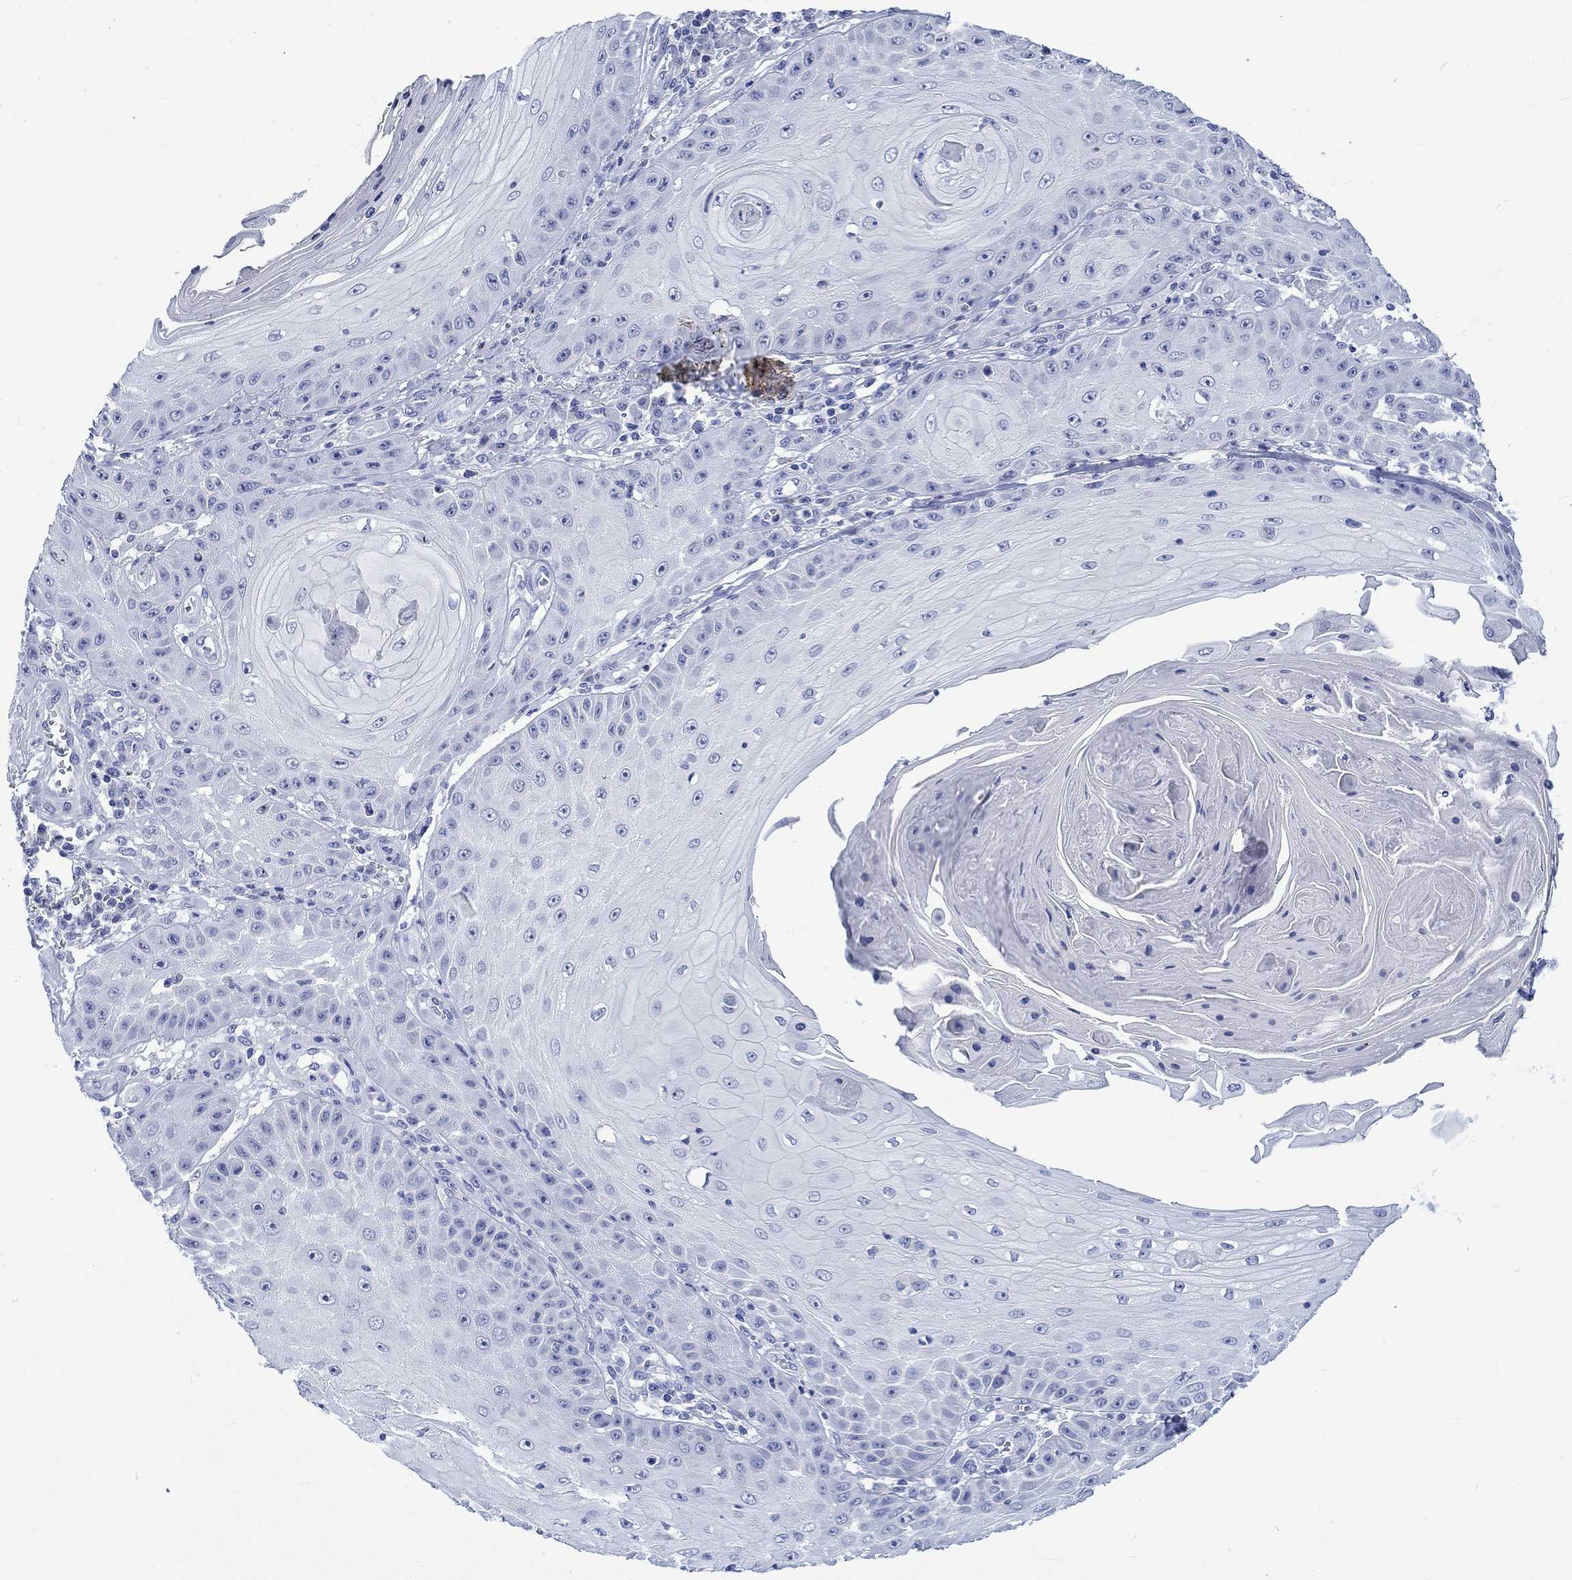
{"staining": {"intensity": "negative", "quantity": "none", "location": "none"}, "tissue": "skin cancer", "cell_type": "Tumor cells", "image_type": "cancer", "snomed": [{"axis": "morphology", "description": "Squamous cell carcinoma, NOS"}, {"axis": "topography", "description": "Skin"}], "caption": "An image of skin cancer stained for a protein displays no brown staining in tumor cells.", "gene": "KRT76", "patient": {"sex": "male", "age": 70}}